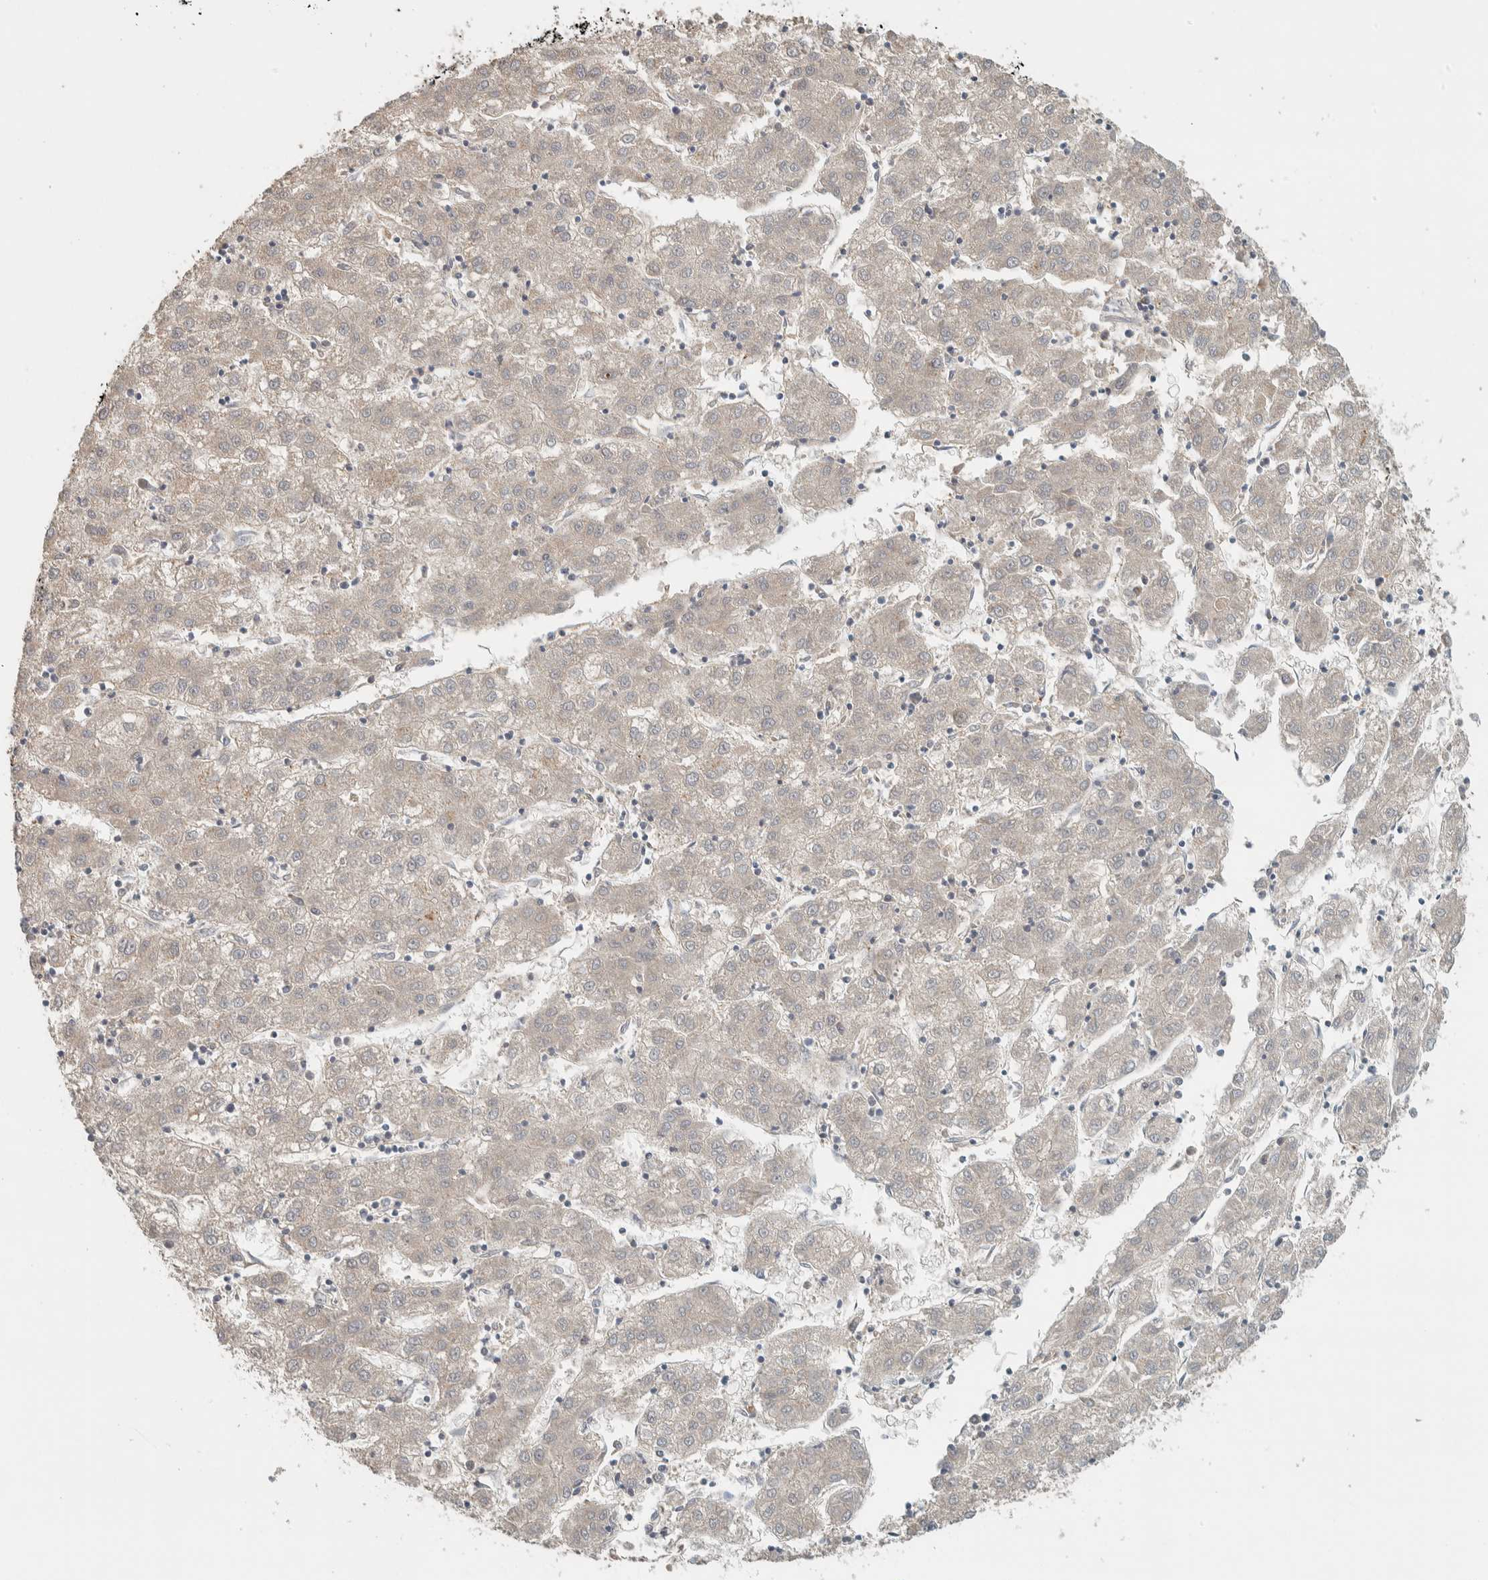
{"staining": {"intensity": "negative", "quantity": "none", "location": "none"}, "tissue": "liver cancer", "cell_type": "Tumor cells", "image_type": "cancer", "snomed": [{"axis": "morphology", "description": "Carcinoma, Hepatocellular, NOS"}, {"axis": "topography", "description": "Liver"}], "caption": "Histopathology image shows no significant protein positivity in tumor cells of liver hepatocellular carcinoma.", "gene": "NBR1", "patient": {"sex": "male", "age": 72}}